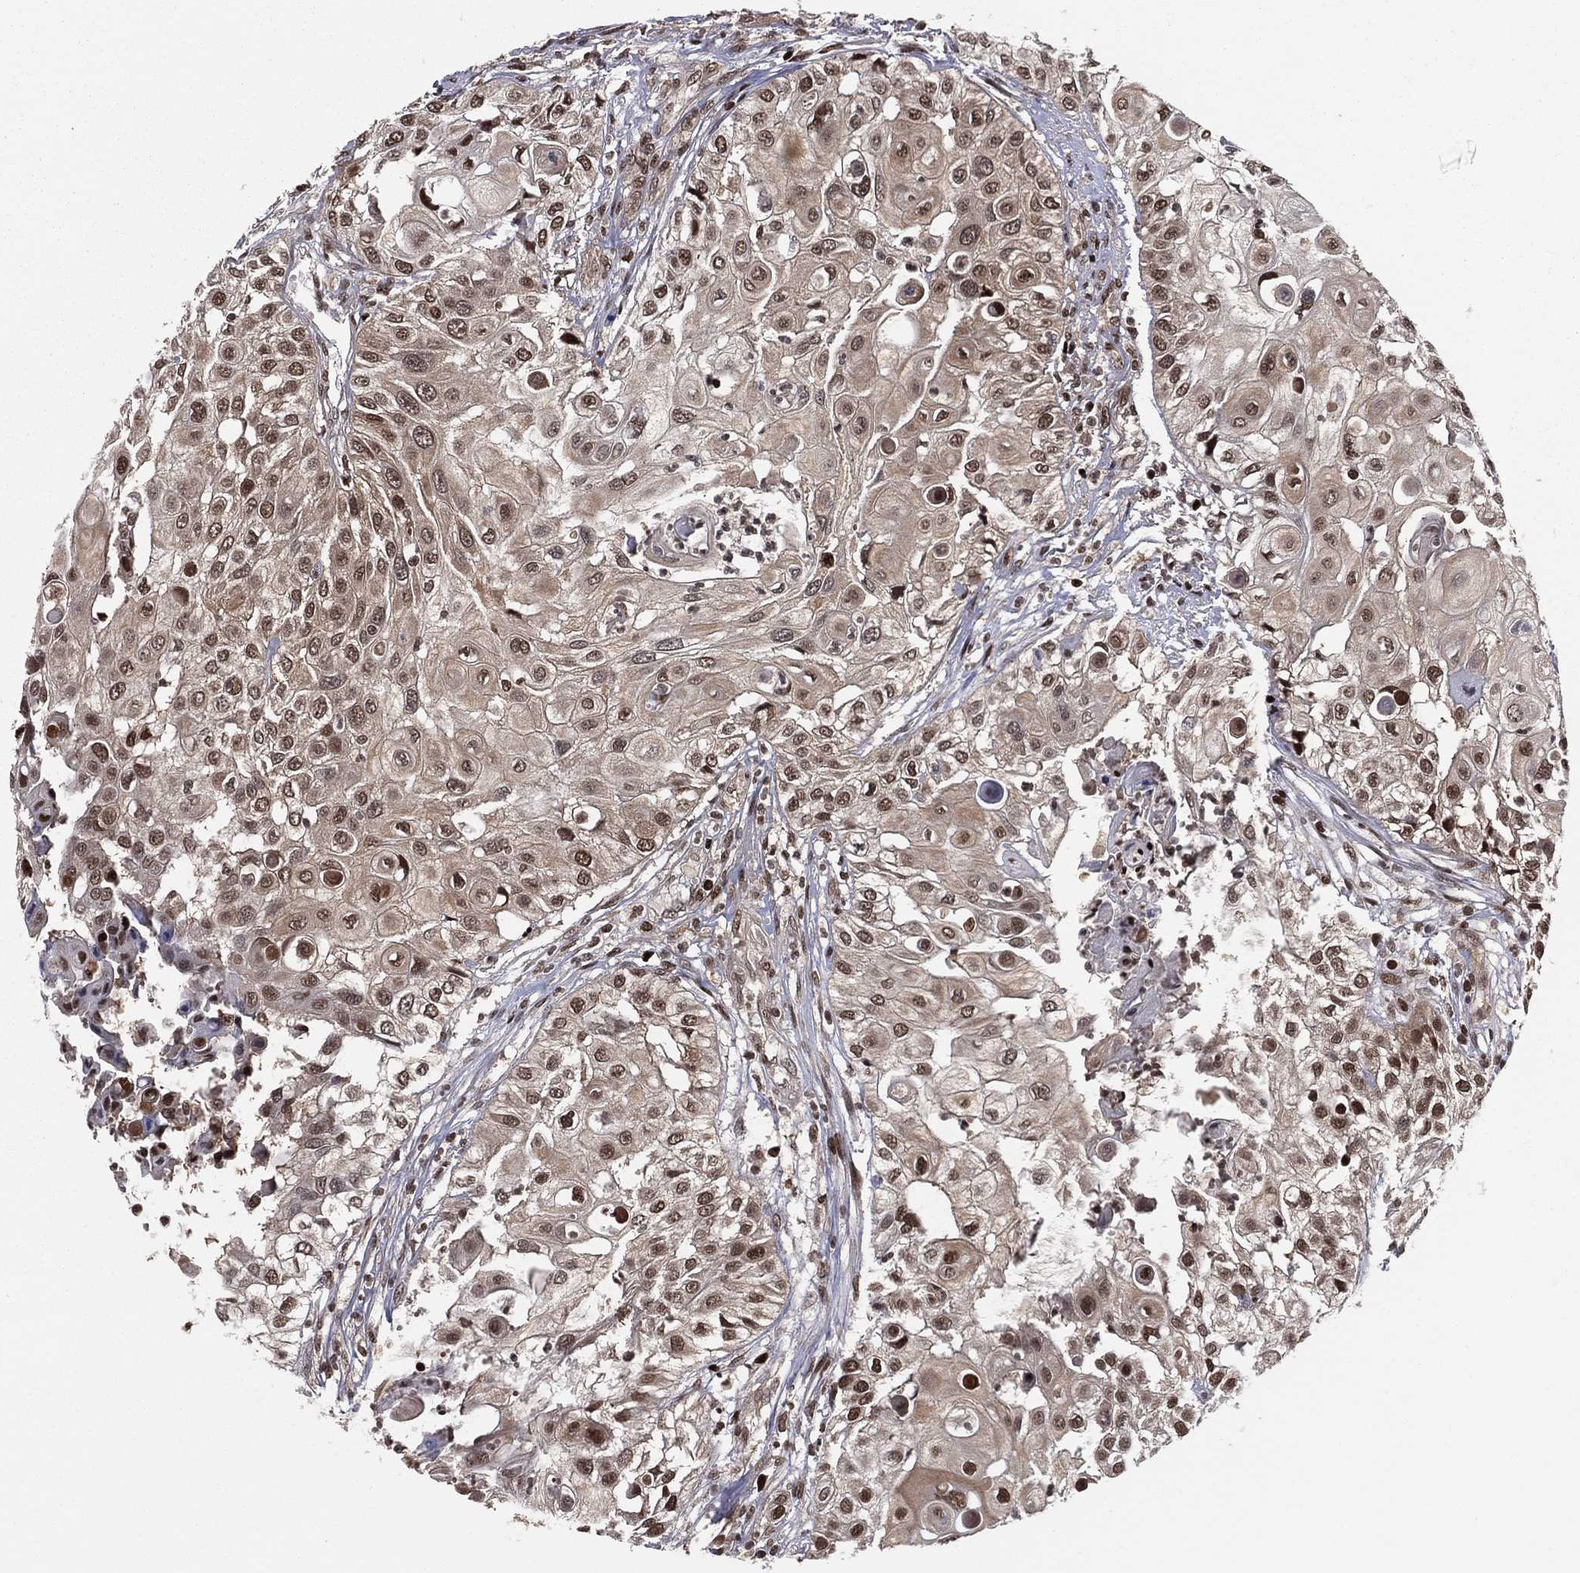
{"staining": {"intensity": "strong", "quantity": "25%-75%", "location": "nuclear"}, "tissue": "urothelial cancer", "cell_type": "Tumor cells", "image_type": "cancer", "snomed": [{"axis": "morphology", "description": "Urothelial carcinoma, High grade"}, {"axis": "topography", "description": "Urinary bladder"}], "caption": "Immunohistochemistry (DAB (3,3'-diaminobenzidine)) staining of urothelial cancer shows strong nuclear protein staining in approximately 25%-75% of tumor cells. Ihc stains the protein of interest in brown and the nuclei are stained blue.", "gene": "PSMA1", "patient": {"sex": "female", "age": 79}}